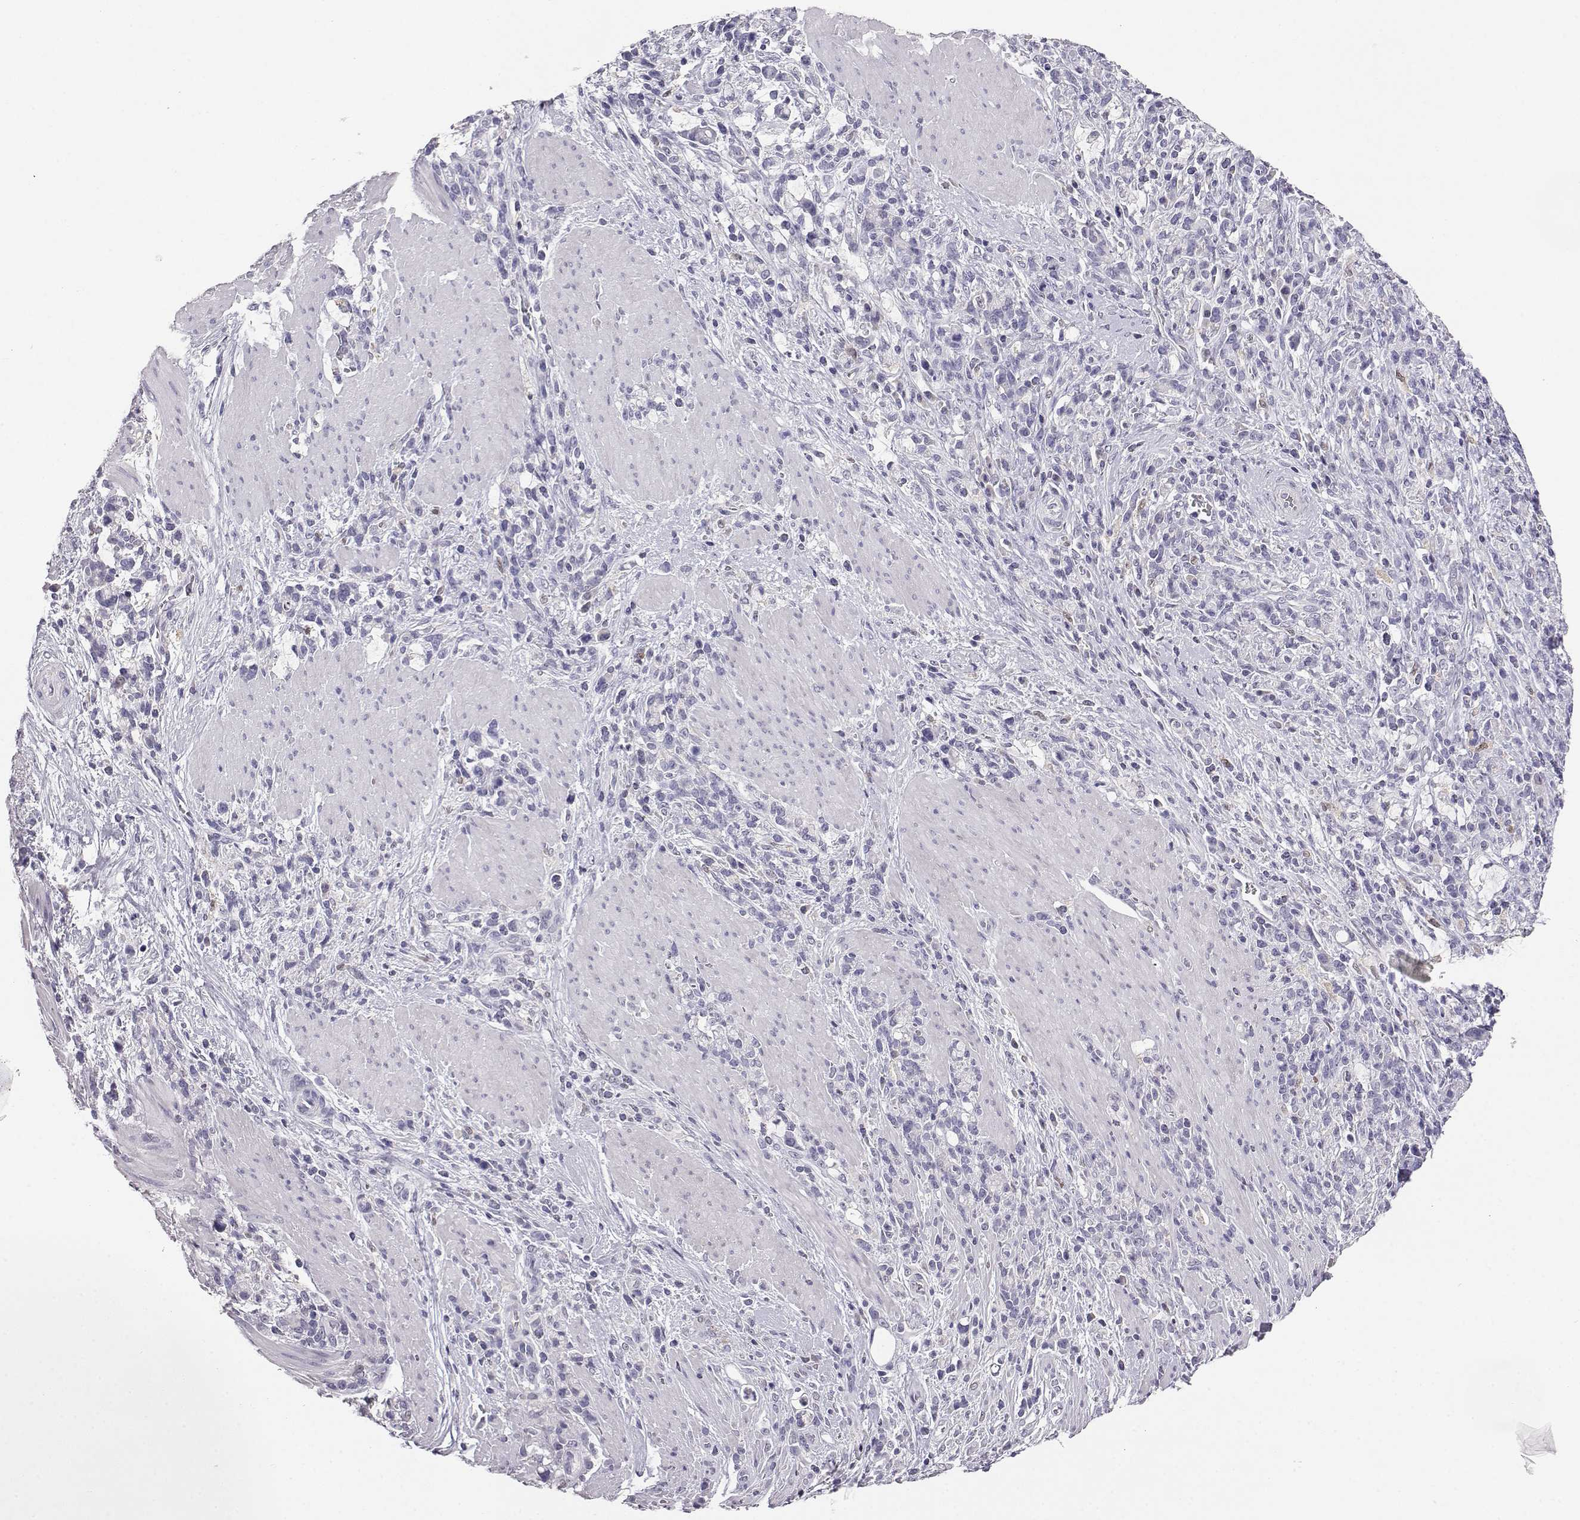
{"staining": {"intensity": "negative", "quantity": "none", "location": "none"}, "tissue": "stomach cancer", "cell_type": "Tumor cells", "image_type": "cancer", "snomed": [{"axis": "morphology", "description": "Adenocarcinoma, NOS"}, {"axis": "topography", "description": "Stomach"}], "caption": "Tumor cells show no significant protein positivity in stomach cancer. (DAB immunohistochemistry (IHC) visualized using brightfield microscopy, high magnification).", "gene": "AKR1B1", "patient": {"sex": "female", "age": 57}}